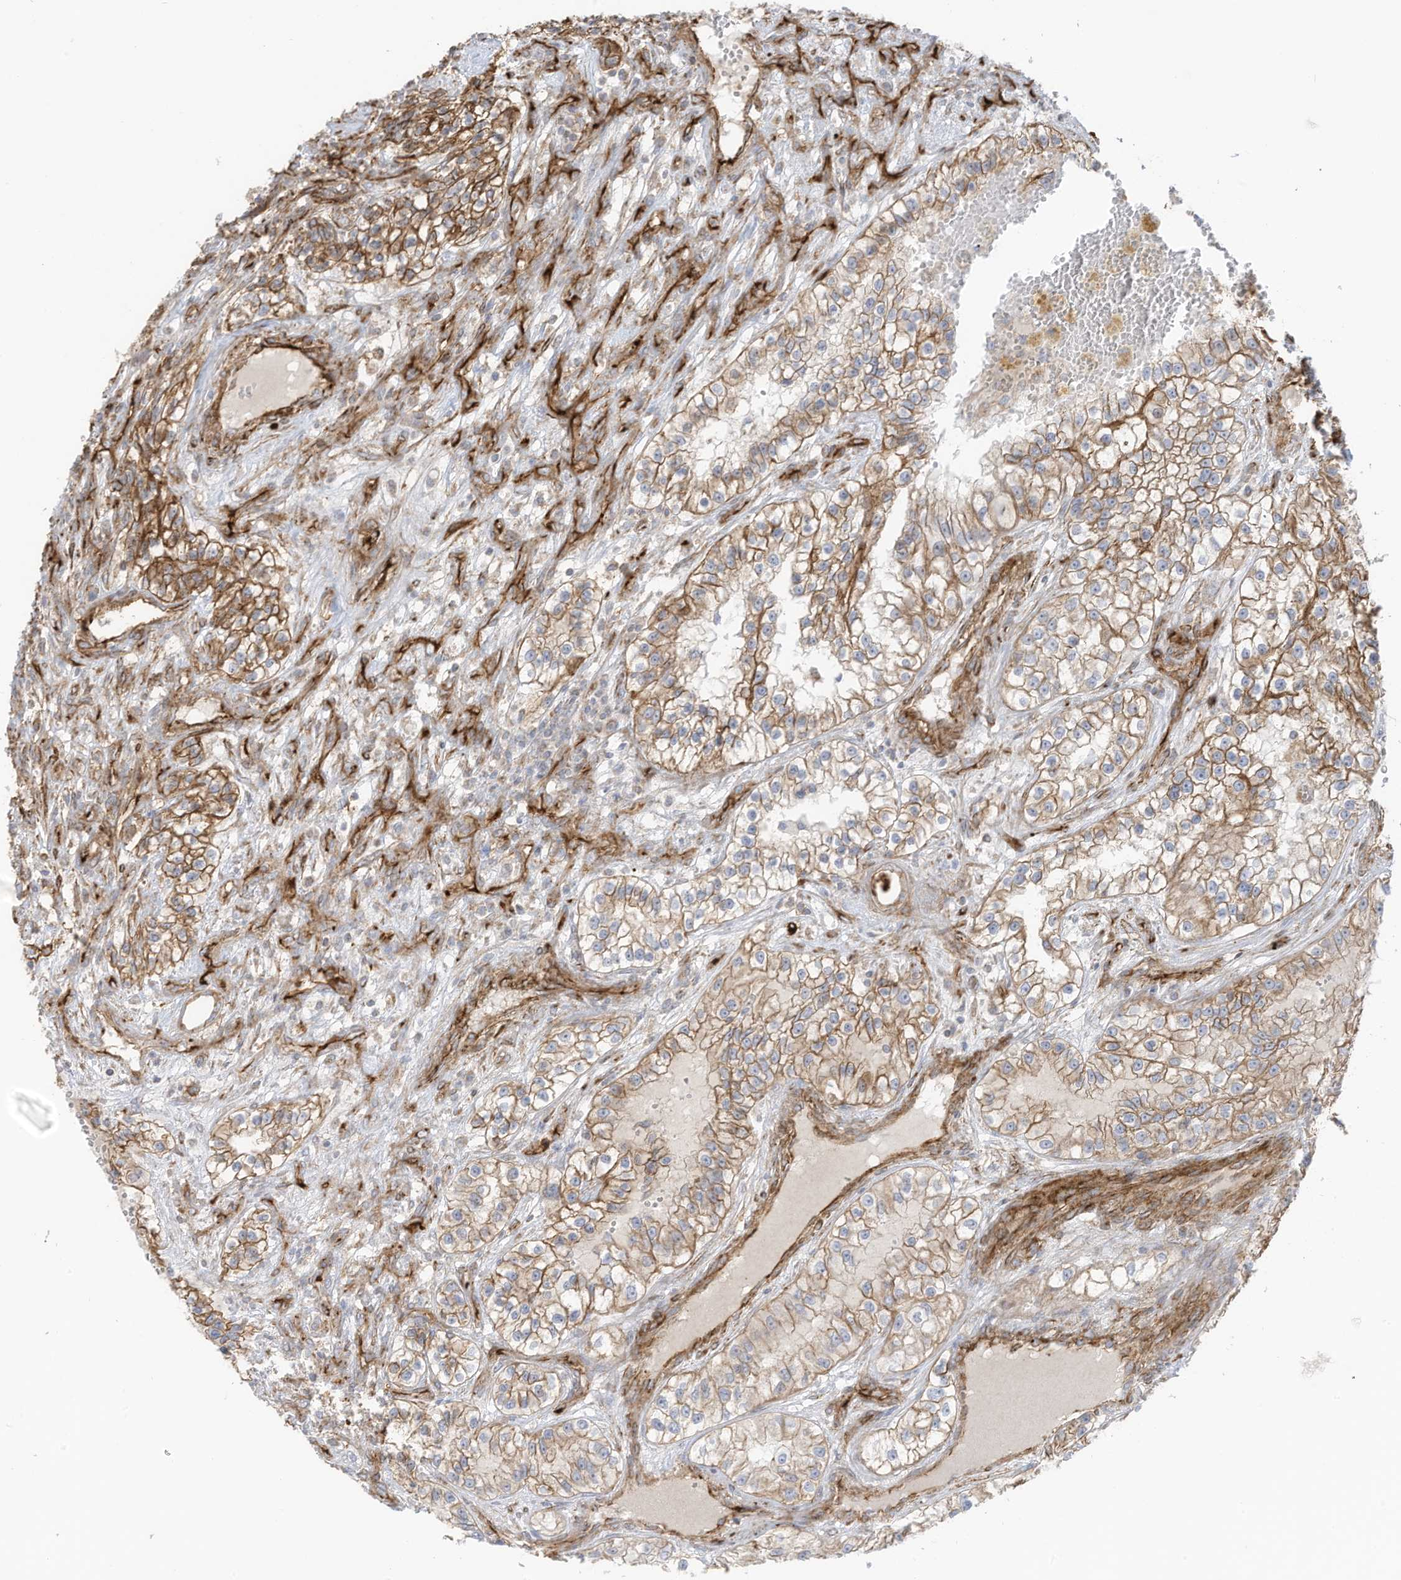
{"staining": {"intensity": "moderate", "quantity": "25%-75%", "location": "cytoplasmic/membranous"}, "tissue": "renal cancer", "cell_type": "Tumor cells", "image_type": "cancer", "snomed": [{"axis": "morphology", "description": "Adenocarcinoma, NOS"}, {"axis": "topography", "description": "Kidney"}], "caption": "Immunohistochemistry micrograph of human renal adenocarcinoma stained for a protein (brown), which shows medium levels of moderate cytoplasmic/membranous expression in about 25%-75% of tumor cells.", "gene": "ABCB7", "patient": {"sex": "female", "age": 57}}